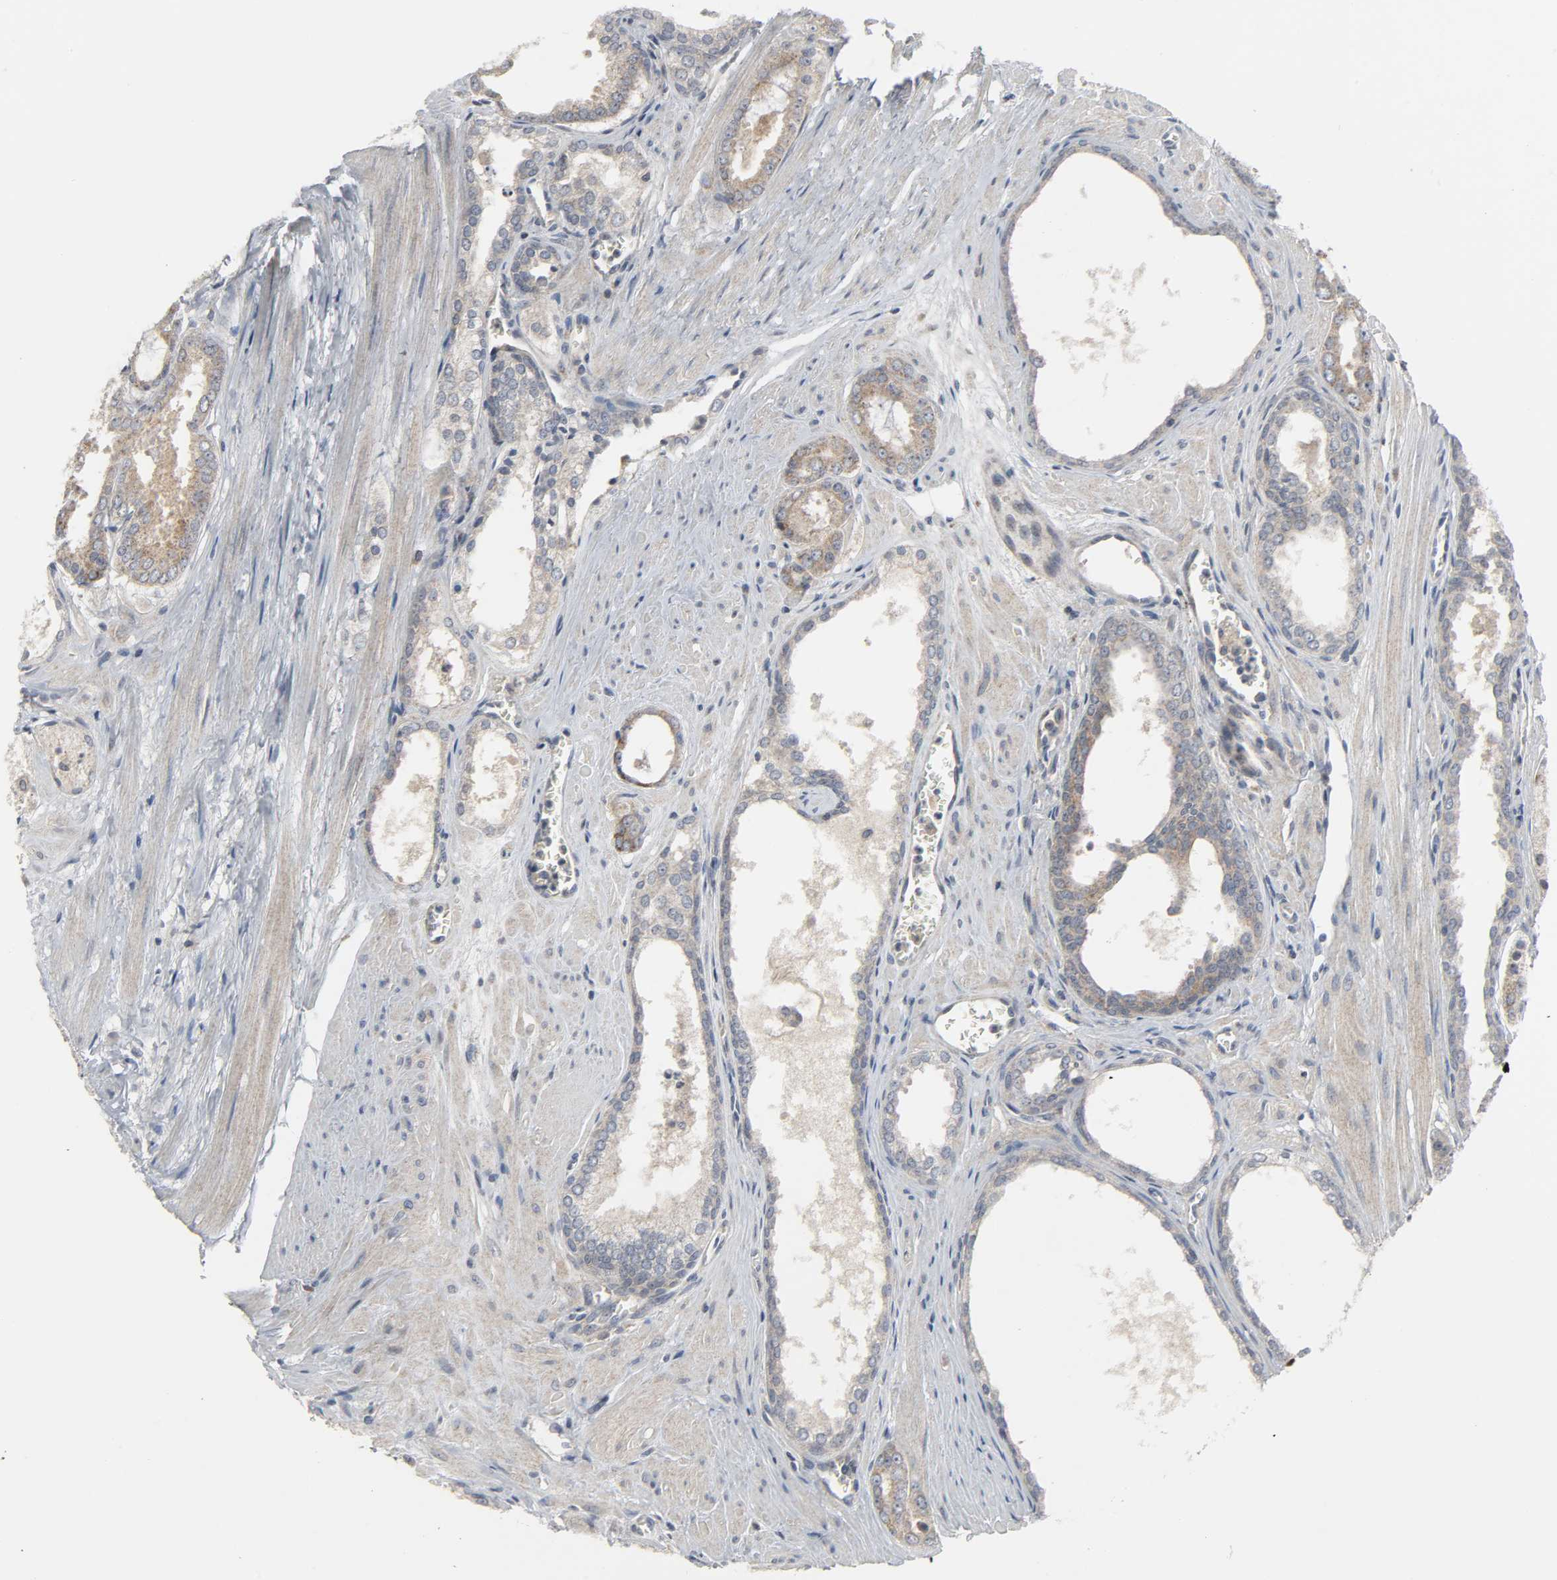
{"staining": {"intensity": "moderate", "quantity": ">75%", "location": "cytoplasmic/membranous"}, "tissue": "prostate cancer", "cell_type": "Tumor cells", "image_type": "cancer", "snomed": [{"axis": "morphology", "description": "Adenocarcinoma, Low grade"}, {"axis": "topography", "description": "Prostate"}], "caption": "Adenocarcinoma (low-grade) (prostate) stained with immunohistochemistry displays moderate cytoplasmic/membranous expression in about >75% of tumor cells.", "gene": "CLIP1", "patient": {"sex": "male", "age": 57}}